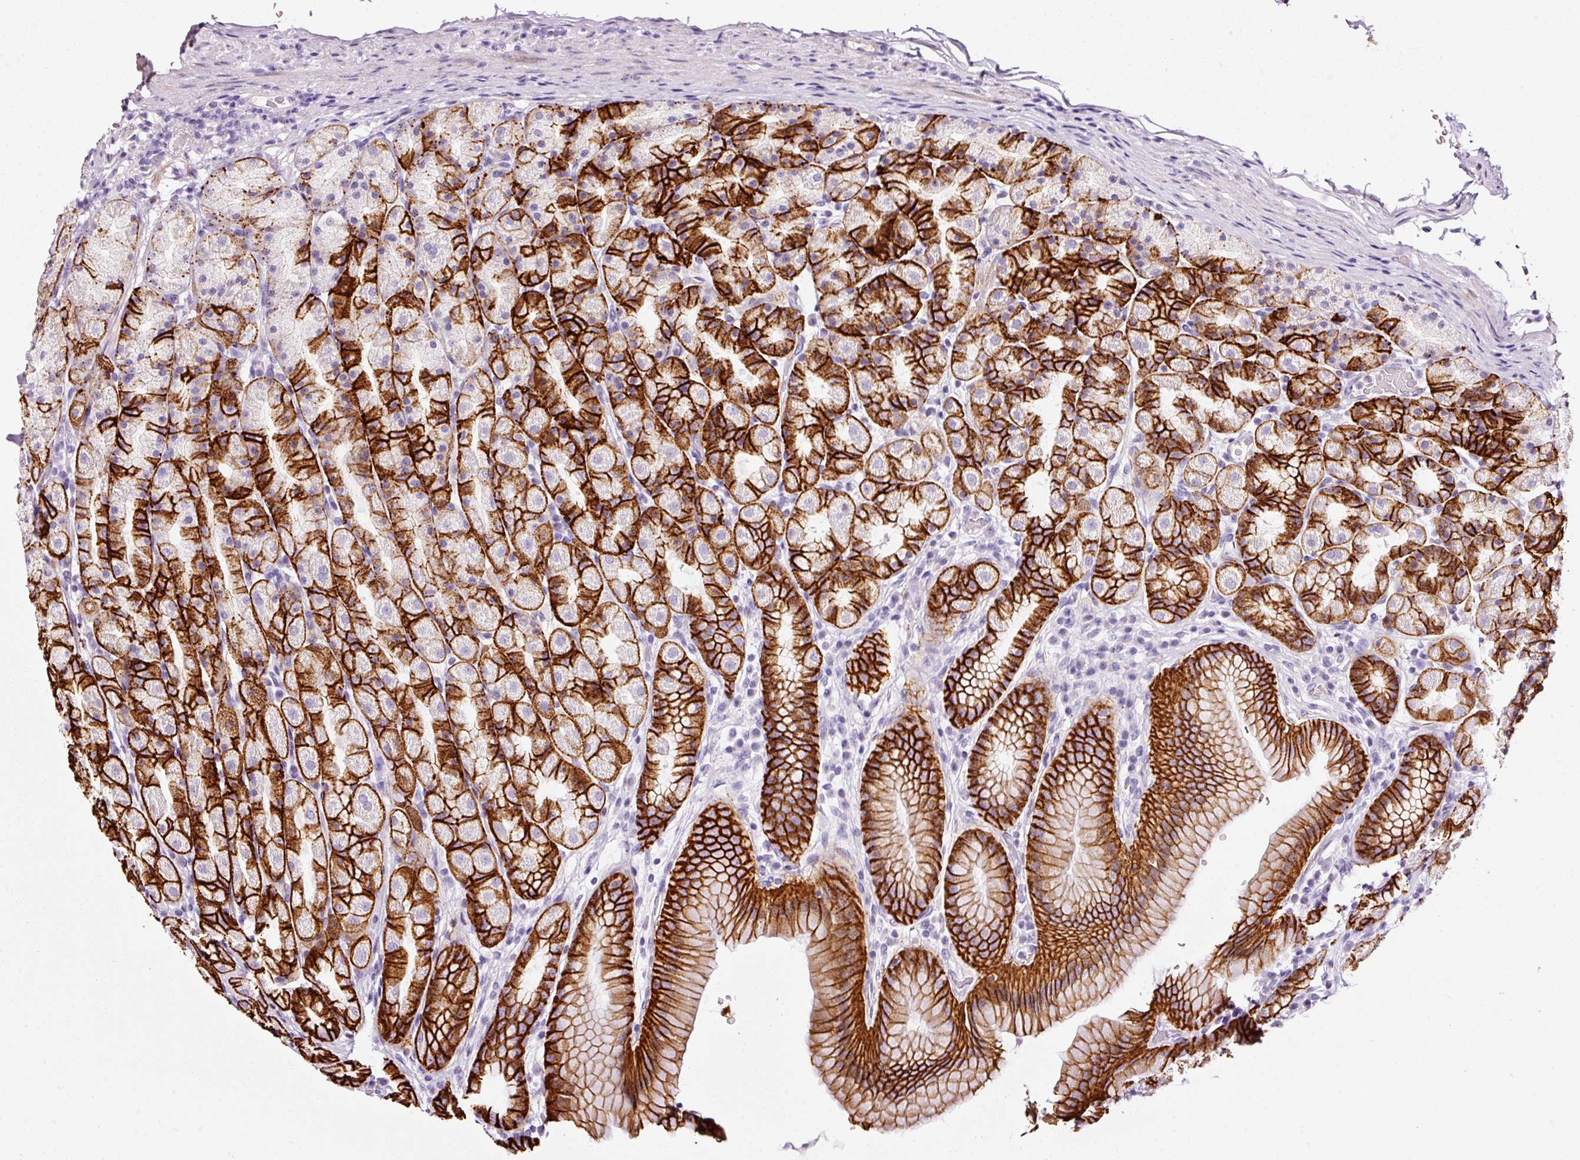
{"staining": {"intensity": "strong", "quantity": "25%-75%", "location": "cytoplasmic/membranous"}, "tissue": "stomach", "cell_type": "Glandular cells", "image_type": "normal", "snomed": [{"axis": "morphology", "description": "Normal tissue, NOS"}, {"axis": "topography", "description": "Stomach, upper"}, {"axis": "topography", "description": "Stomach"}], "caption": "Immunohistochemistry staining of benign stomach, which exhibits high levels of strong cytoplasmic/membranous staining in approximately 25%-75% of glandular cells indicating strong cytoplasmic/membranous protein staining. The staining was performed using DAB (3,3'-diaminobenzidine) (brown) for protein detection and nuclei were counterstained in hematoxylin (blue).", "gene": "CYB561A3", "patient": {"sex": "male", "age": 68}}